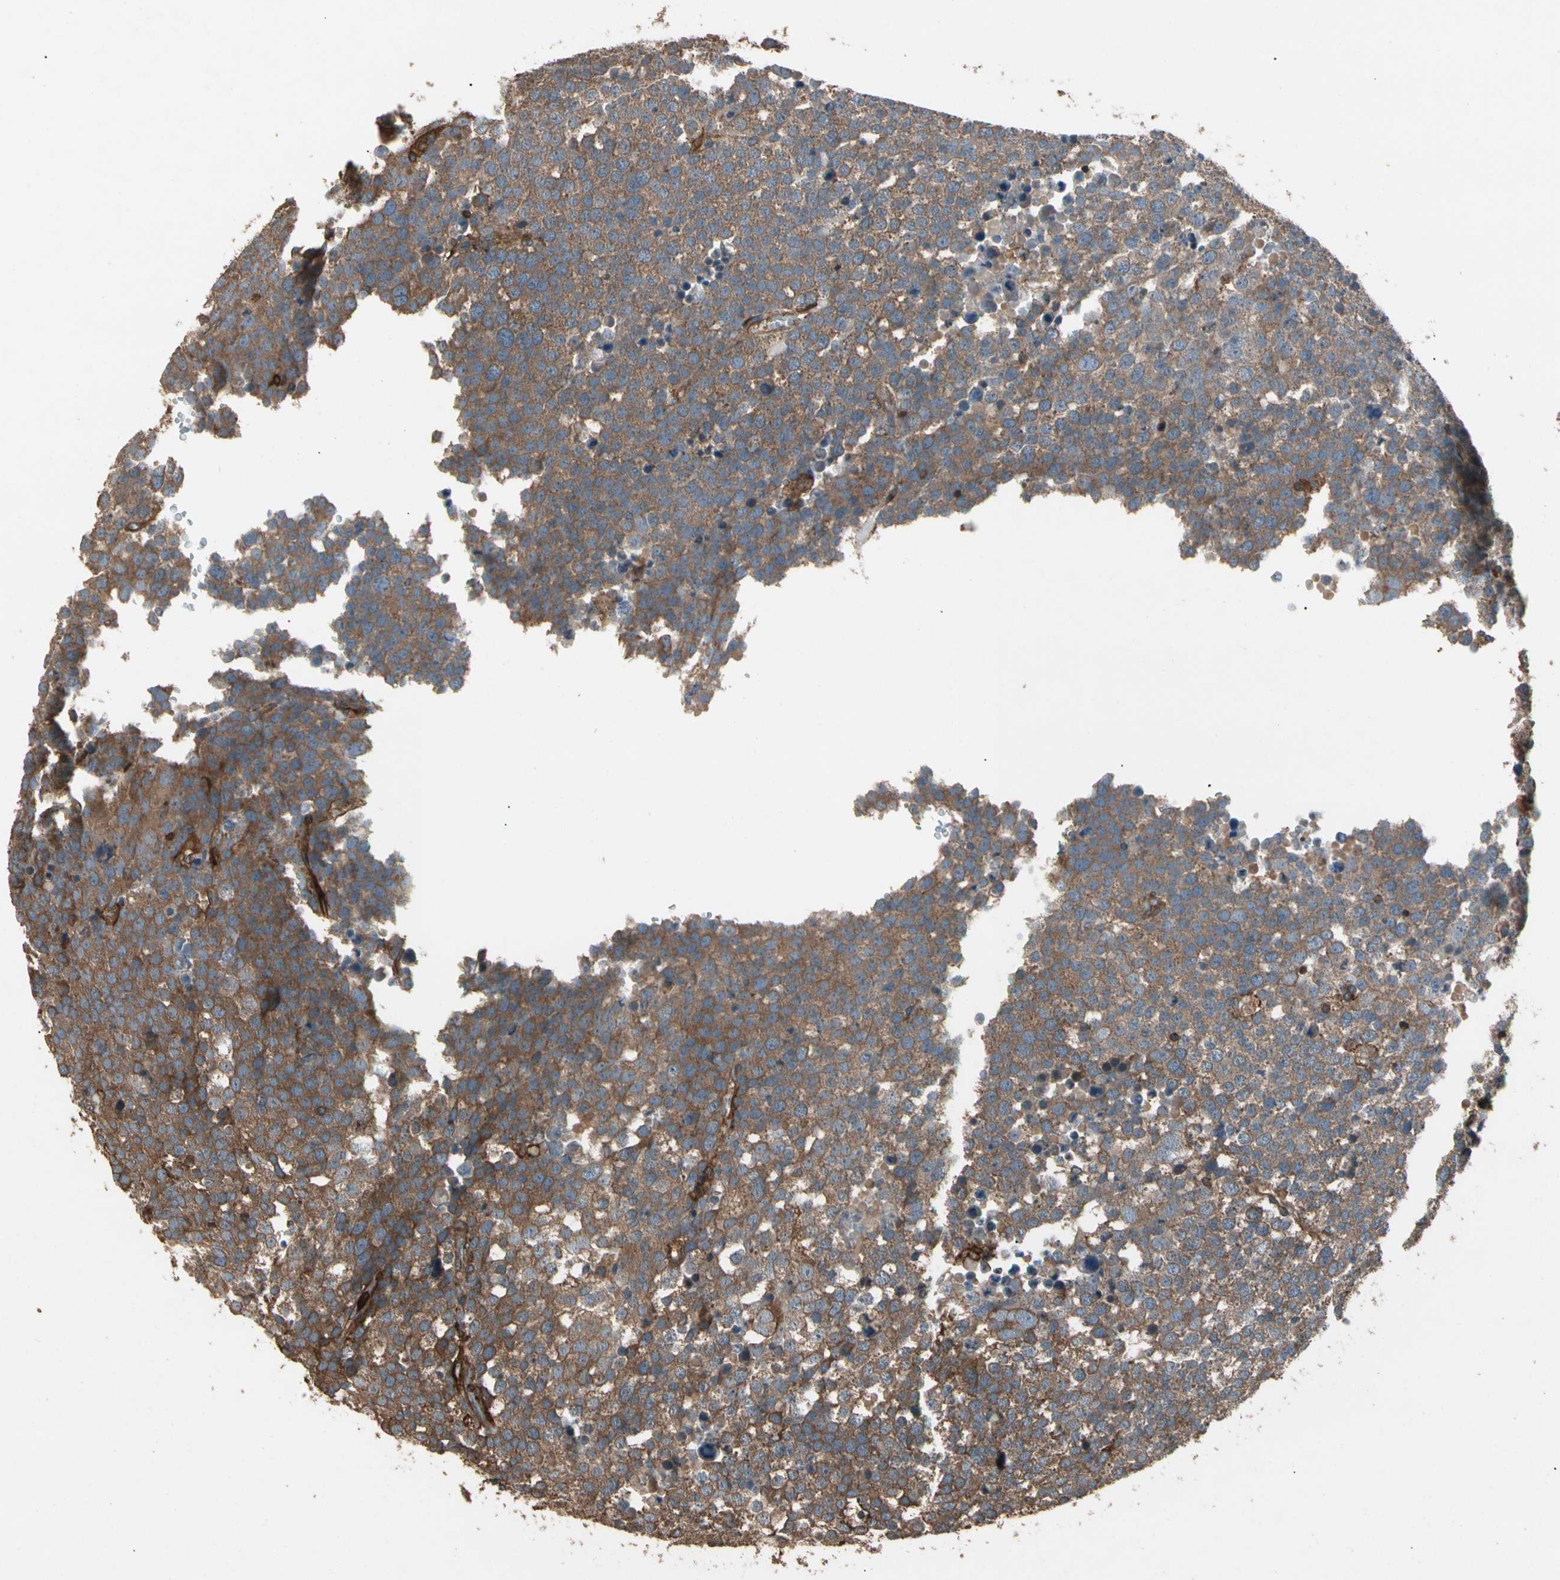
{"staining": {"intensity": "moderate", "quantity": ">75%", "location": "cytoplasmic/membranous"}, "tissue": "testis cancer", "cell_type": "Tumor cells", "image_type": "cancer", "snomed": [{"axis": "morphology", "description": "Seminoma, NOS"}, {"axis": "topography", "description": "Testis"}], "caption": "A photomicrograph of human testis cancer stained for a protein exhibits moderate cytoplasmic/membranous brown staining in tumor cells.", "gene": "AGBL2", "patient": {"sex": "male", "age": 71}}